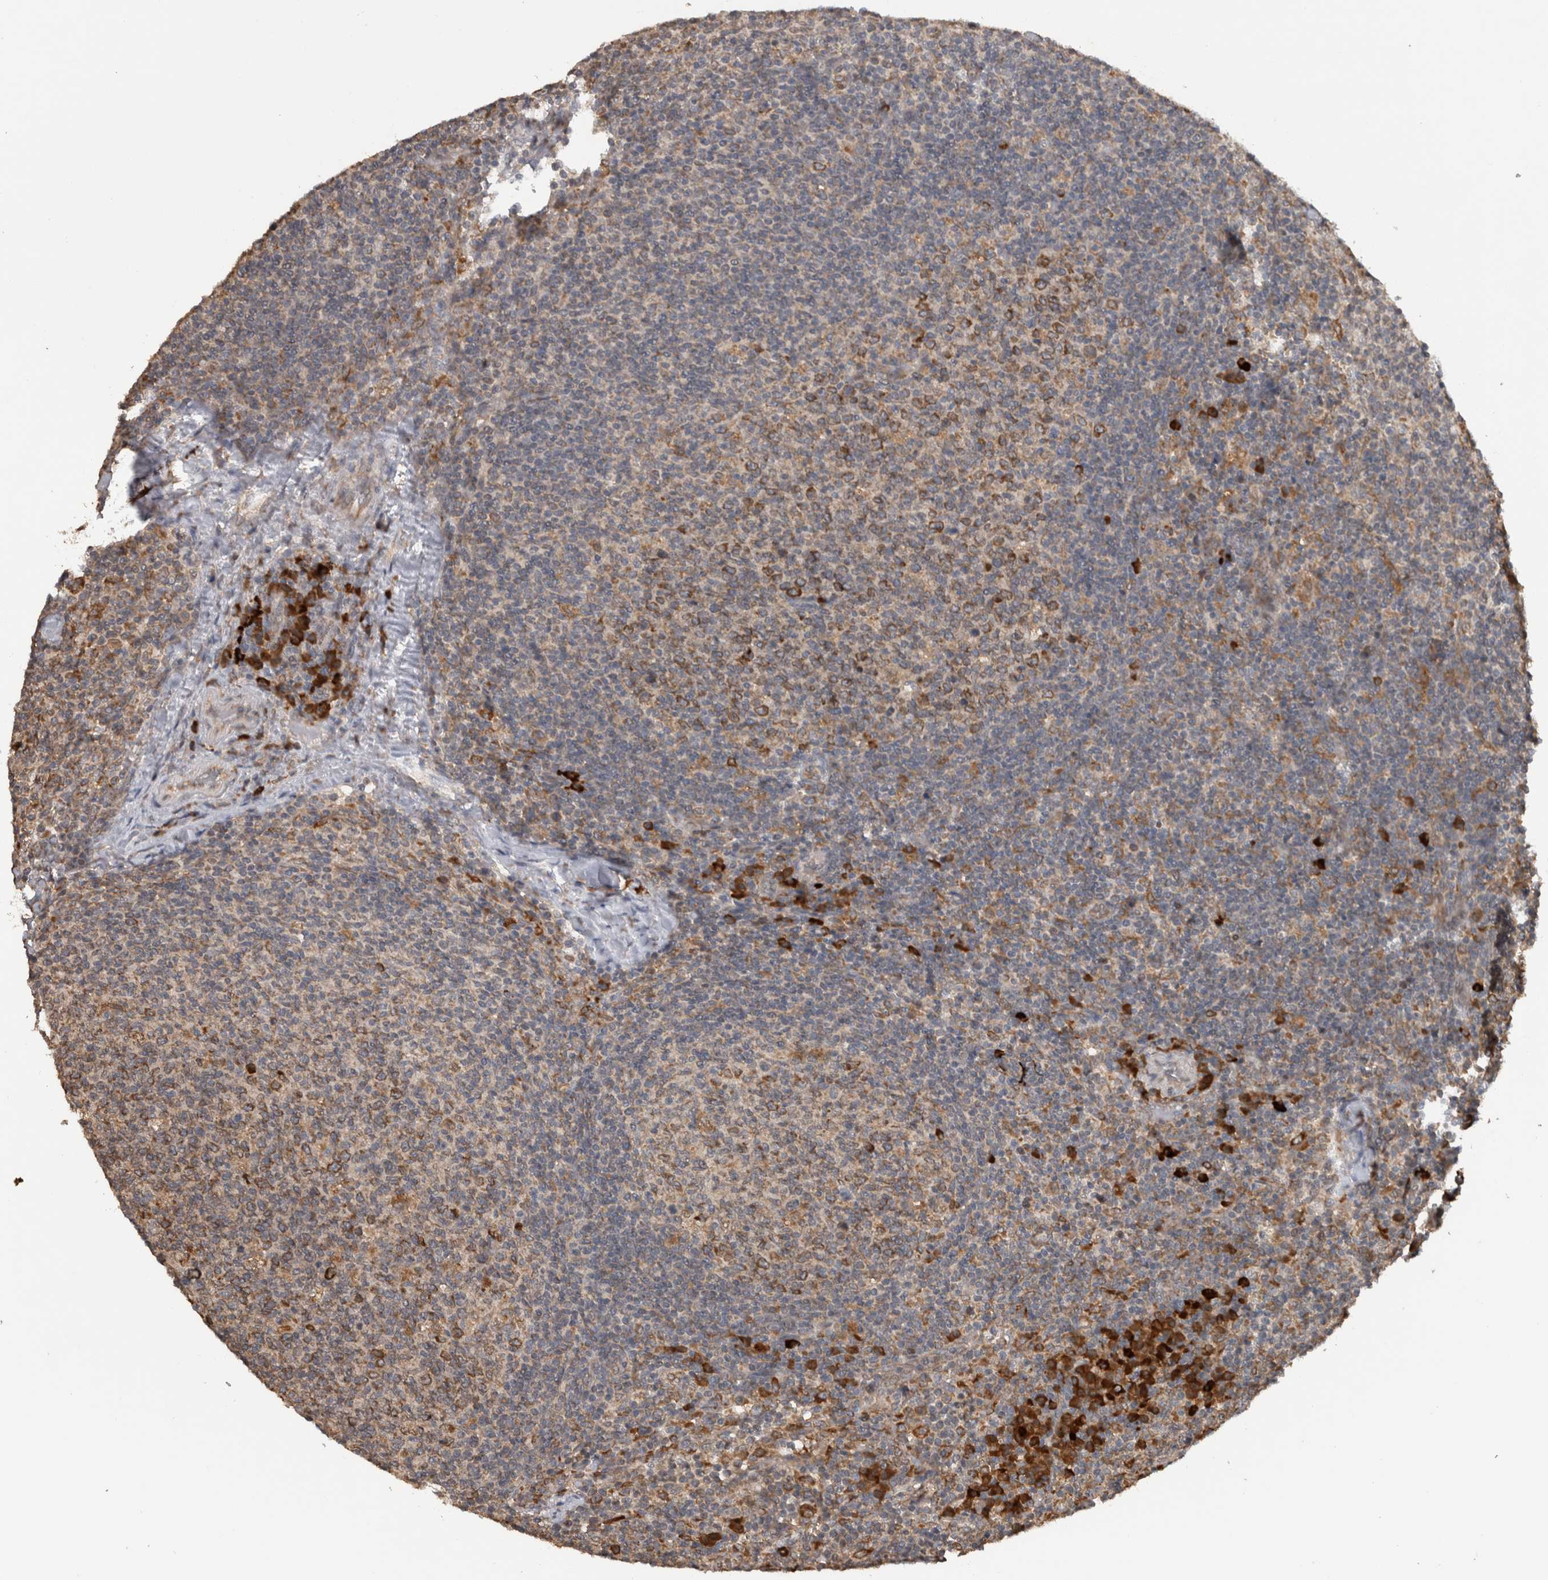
{"staining": {"intensity": "moderate", "quantity": ">75%", "location": "cytoplasmic/membranous"}, "tissue": "lymph node", "cell_type": "Germinal center cells", "image_type": "normal", "snomed": [{"axis": "morphology", "description": "Normal tissue, NOS"}, {"axis": "morphology", "description": "Inflammation, NOS"}, {"axis": "topography", "description": "Lymph node"}], "caption": "Protein expression by IHC reveals moderate cytoplasmic/membranous staining in about >75% of germinal center cells in normal lymph node.", "gene": "ADGRL3", "patient": {"sex": "male", "age": 55}}